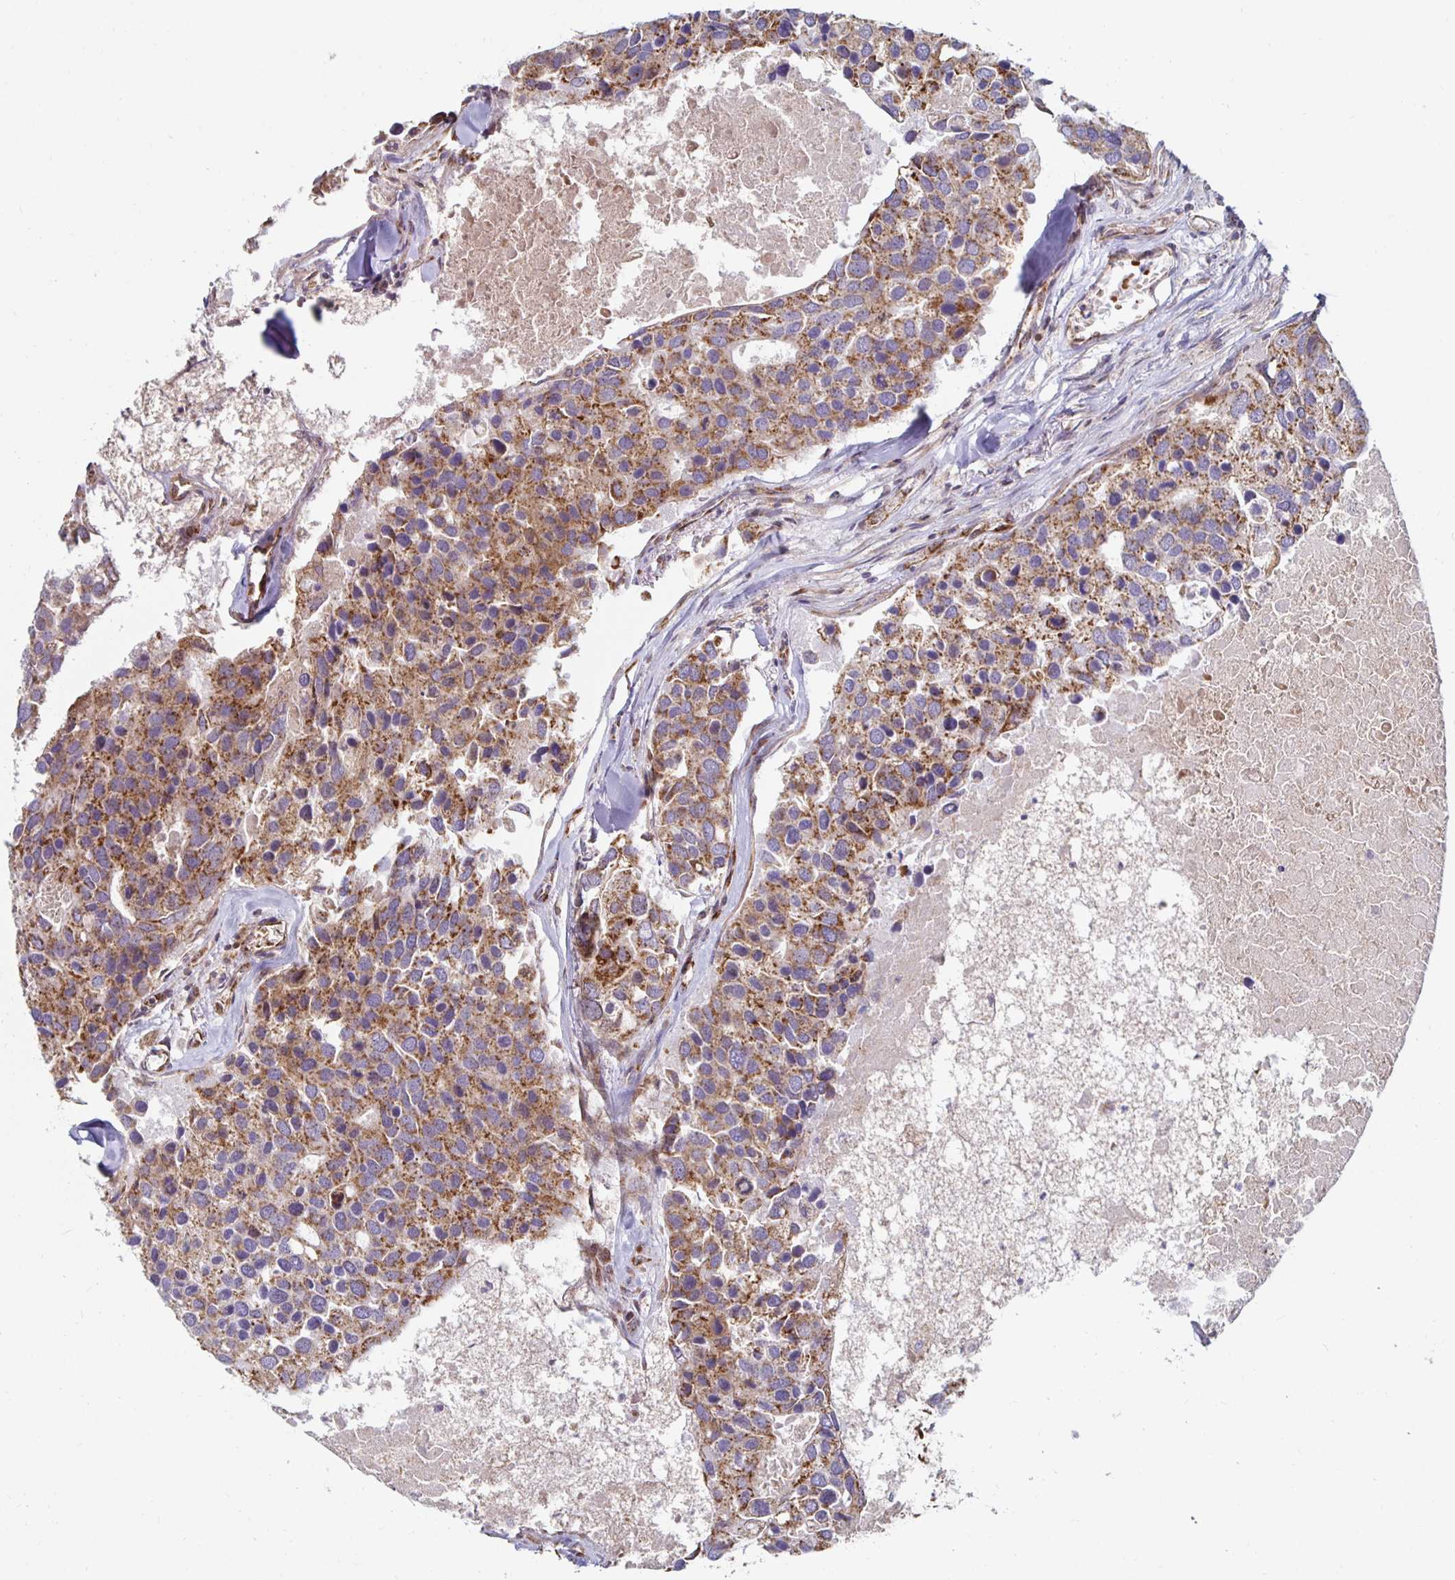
{"staining": {"intensity": "moderate", "quantity": ">75%", "location": "cytoplasmic/membranous"}, "tissue": "breast cancer", "cell_type": "Tumor cells", "image_type": "cancer", "snomed": [{"axis": "morphology", "description": "Duct carcinoma"}, {"axis": "topography", "description": "Breast"}], "caption": "Breast cancer (infiltrating ductal carcinoma) stained with a protein marker reveals moderate staining in tumor cells.", "gene": "MRPL28", "patient": {"sex": "female", "age": 83}}